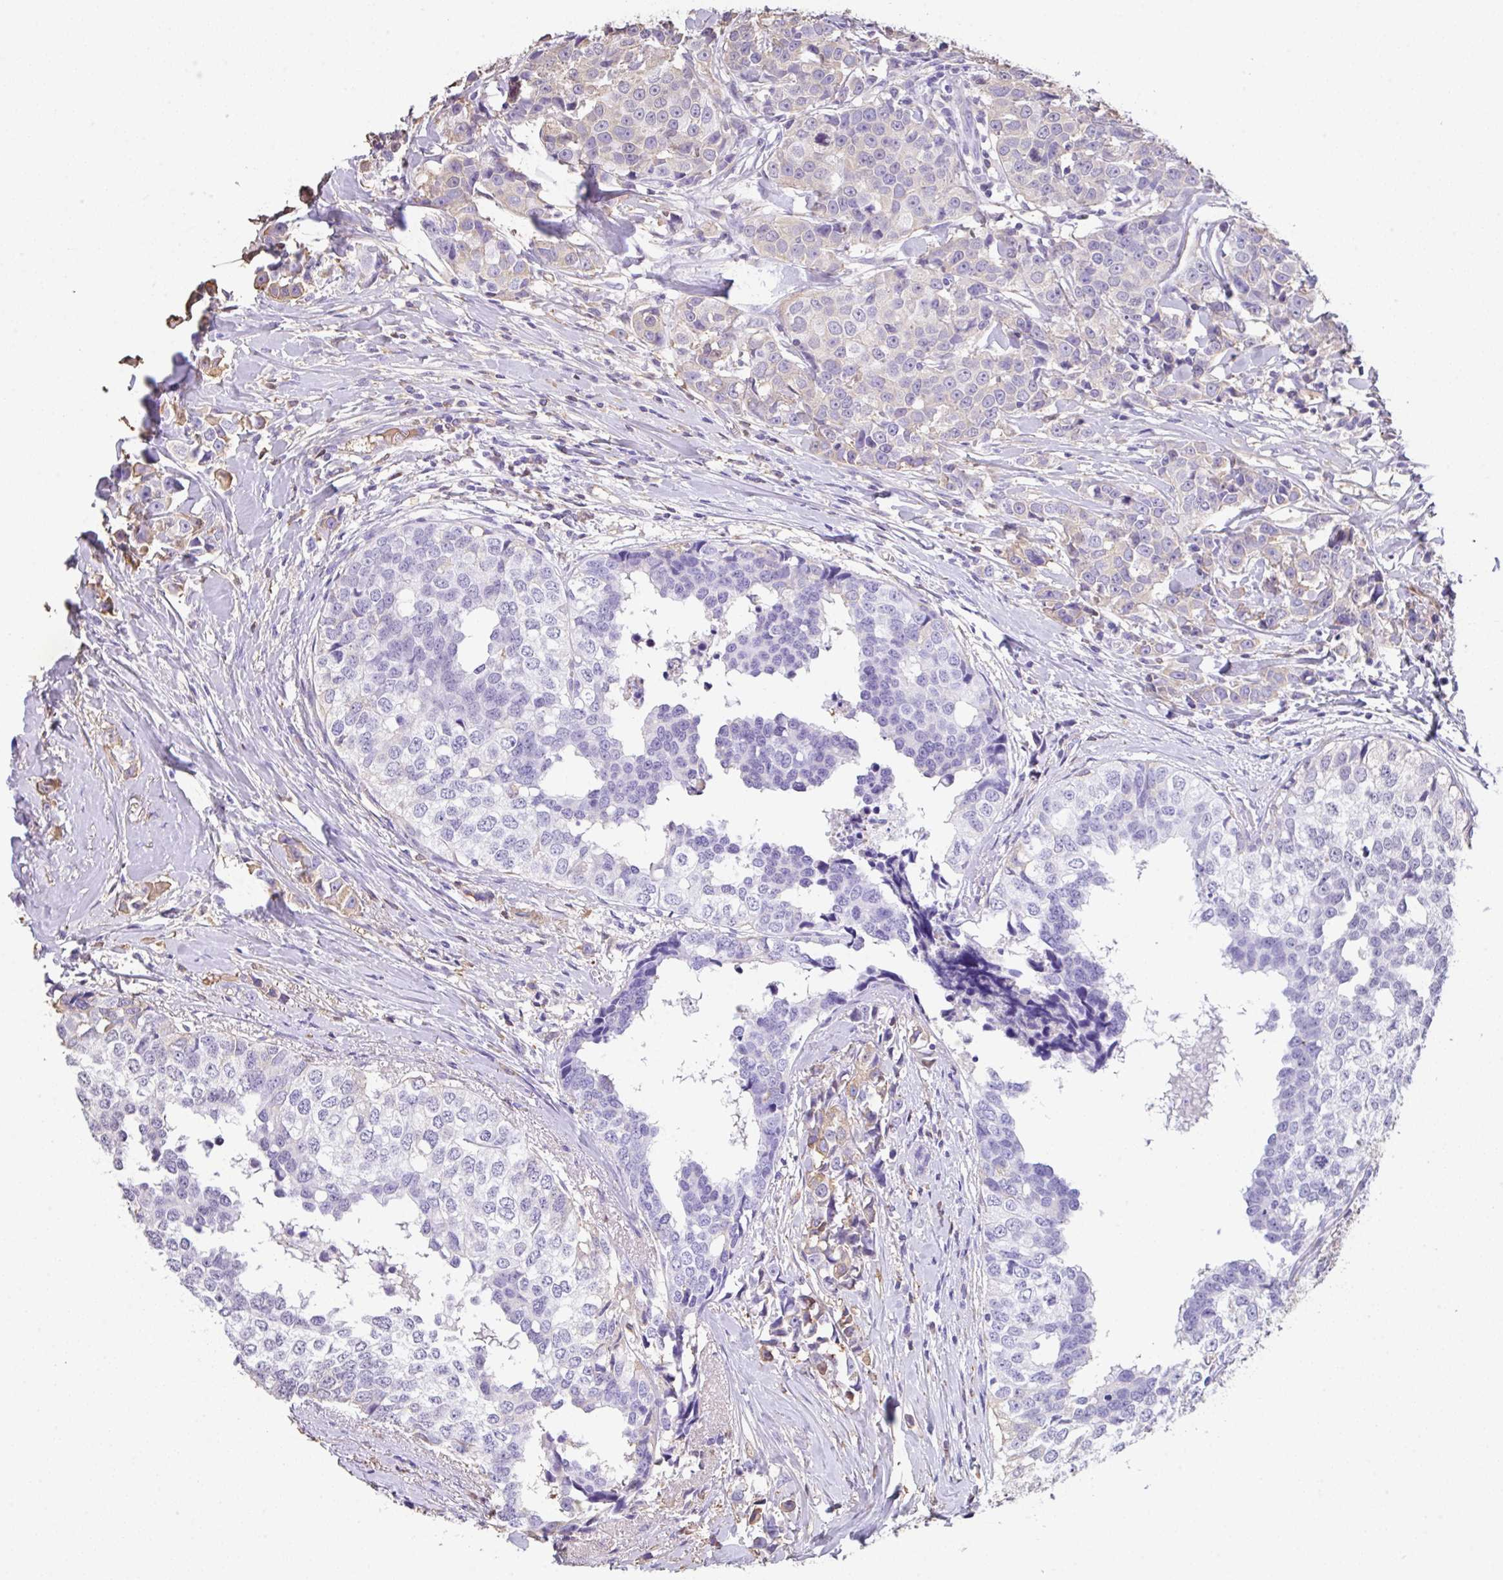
{"staining": {"intensity": "negative", "quantity": "none", "location": "none"}, "tissue": "breast cancer", "cell_type": "Tumor cells", "image_type": "cancer", "snomed": [{"axis": "morphology", "description": "Duct carcinoma"}, {"axis": "topography", "description": "Breast"}], "caption": "Immunohistochemical staining of human breast cancer shows no significant staining in tumor cells. (DAB IHC, high magnification).", "gene": "HOXC12", "patient": {"sex": "female", "age": 80}}